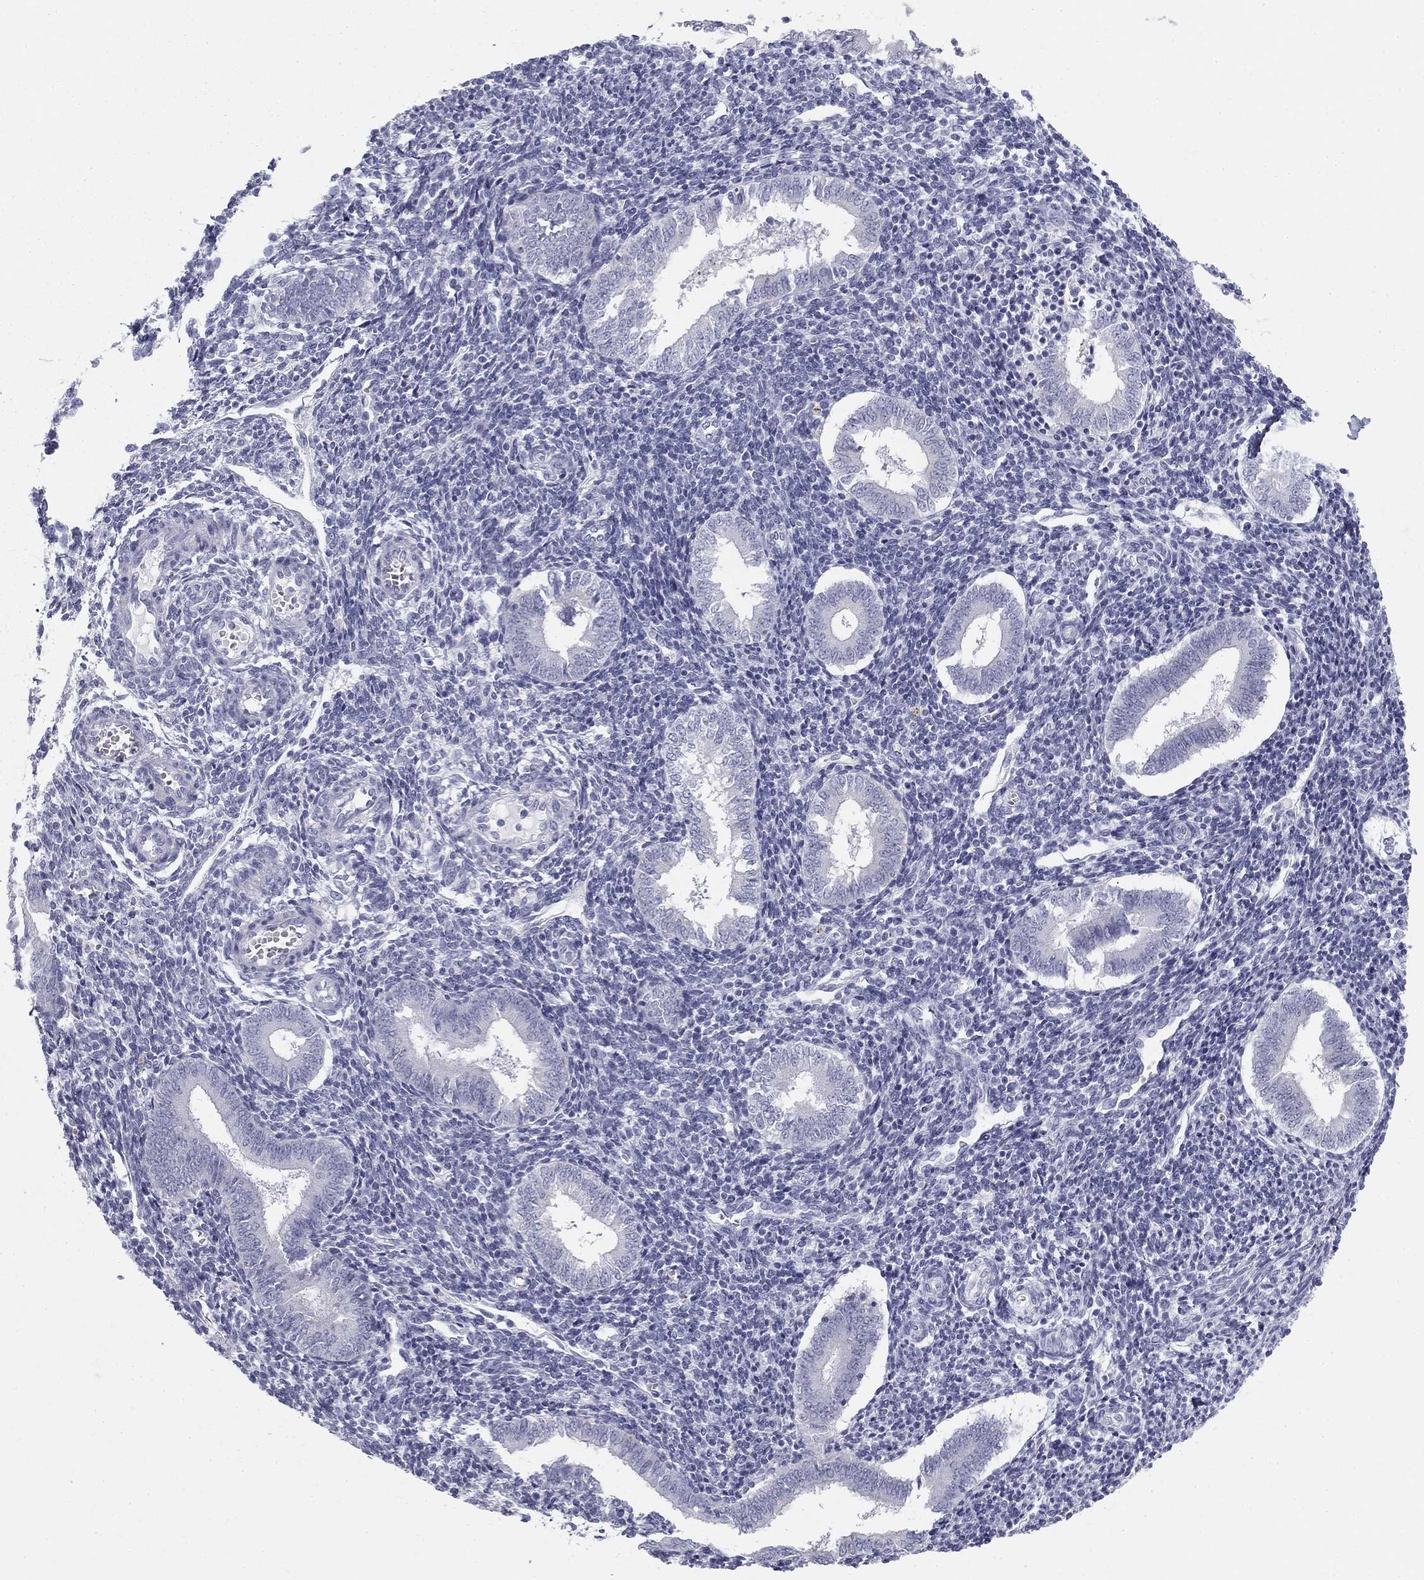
{"staining": {"intensity": "negative", "quantity": "none", "location": "none"}, "tissue": "endometrium", "cell_type": "Cells in endometrial stroma", "image_type": "normal", "snomed": [{"axis": "morphology", "description": "Normal tissue, NOS"}, {"axis": "topography", "description": "Endometrium"}], "caption": "The immunohistochemistry (IHC) image has no significant positivity in cells in endometrial stroma of endometrium.", "gene": "SULT2B1", "patient": {"sex": "female", "age": 25}}